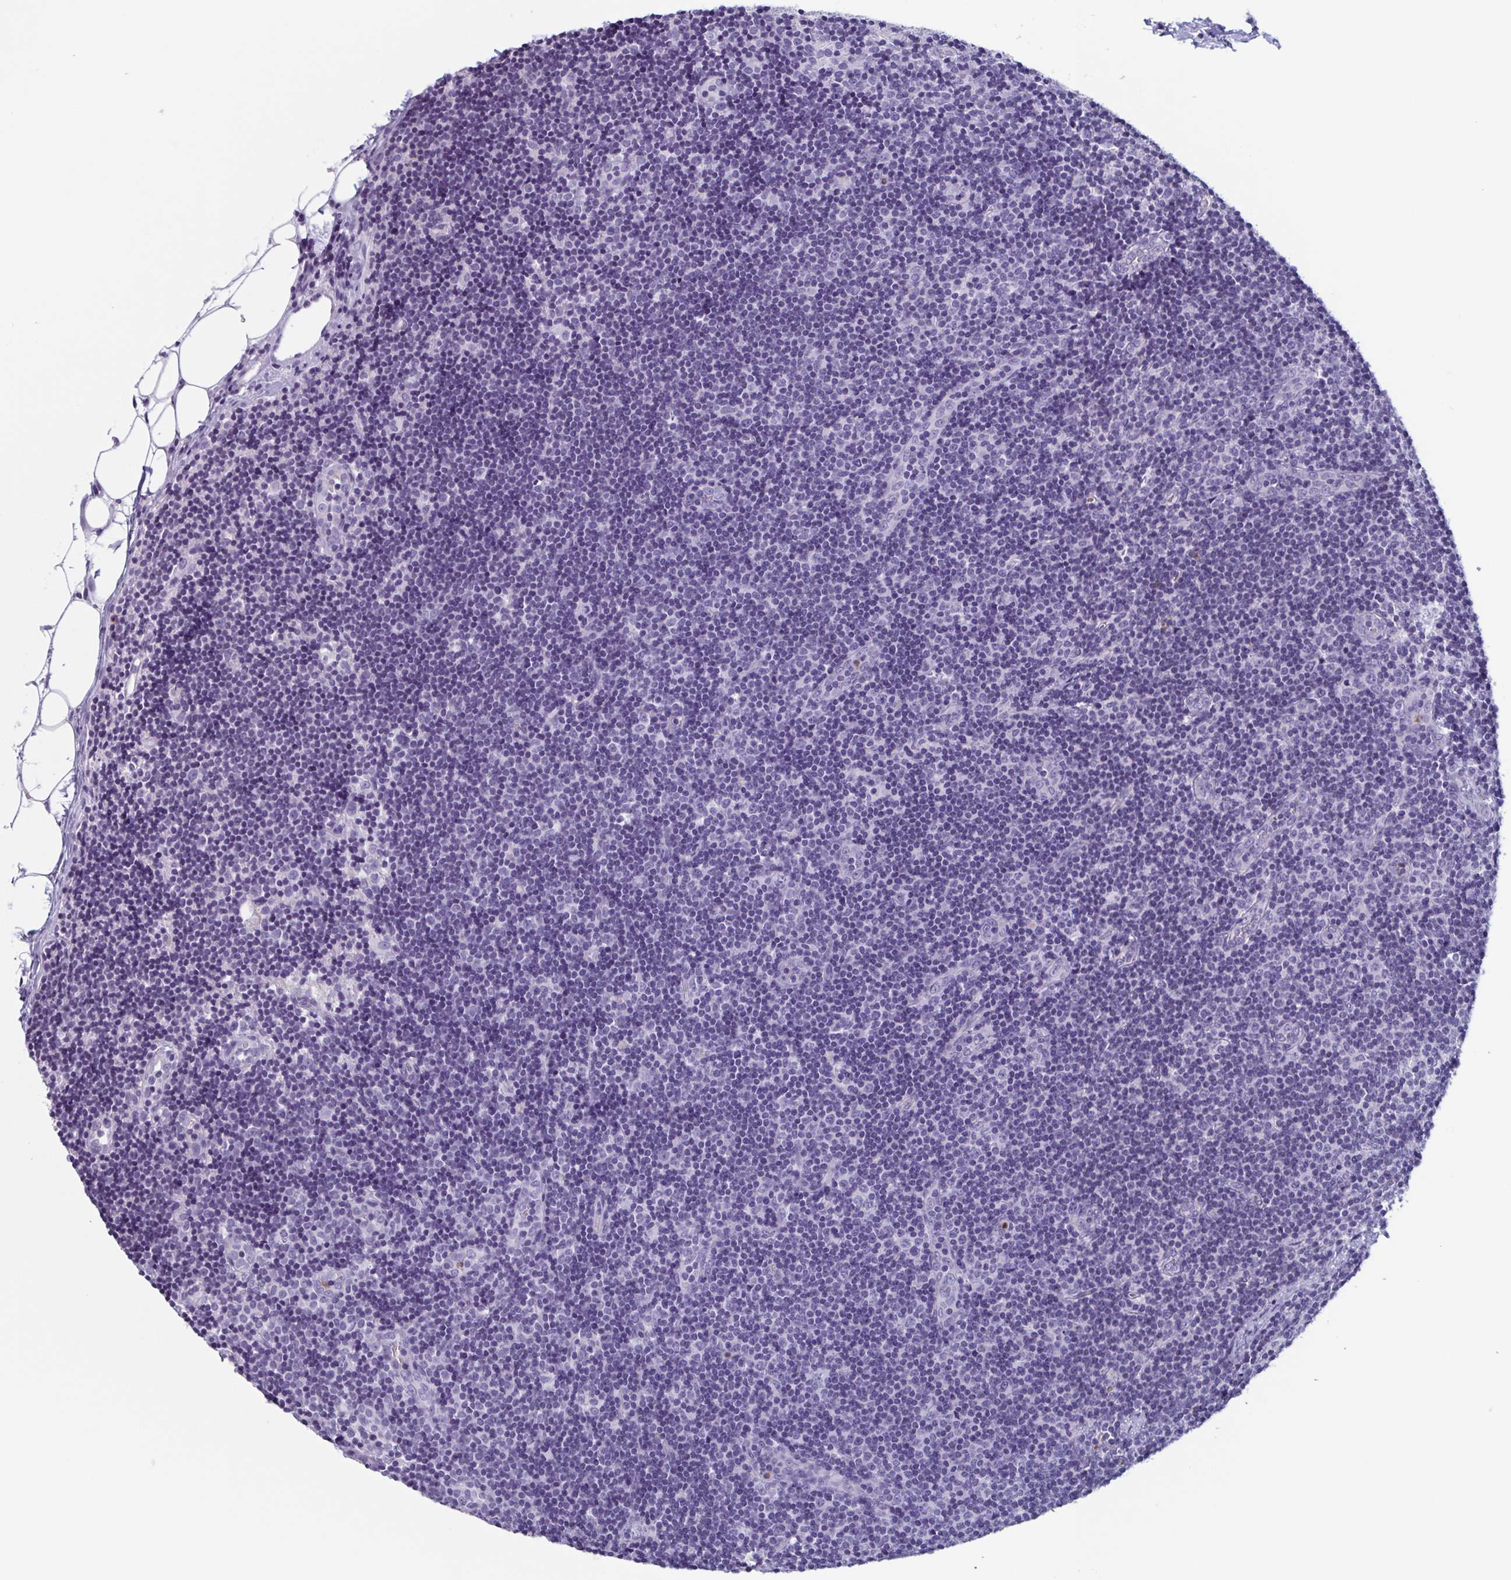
{"staining": {"intensity": "negative", "quantity": "none", "location": "none"}, "tissue": "lymph node", "cell_type": "Germinal center cells", "image_type": "normal", "snomed": [{"axis": "morphology", "description": "Normal tissue, NOS"}, {"axis": "topography", "description": "Lymph node"}], "caption": "There is no significant staining in germinal center cells of lymph node. (Stains: DAB immunohistochemistry with hematoxylin counter stain, Microscopy: brightfield microscopy at high magnification).", "gene": "BPI", "patient": {"sex": "female", "age": 41}}